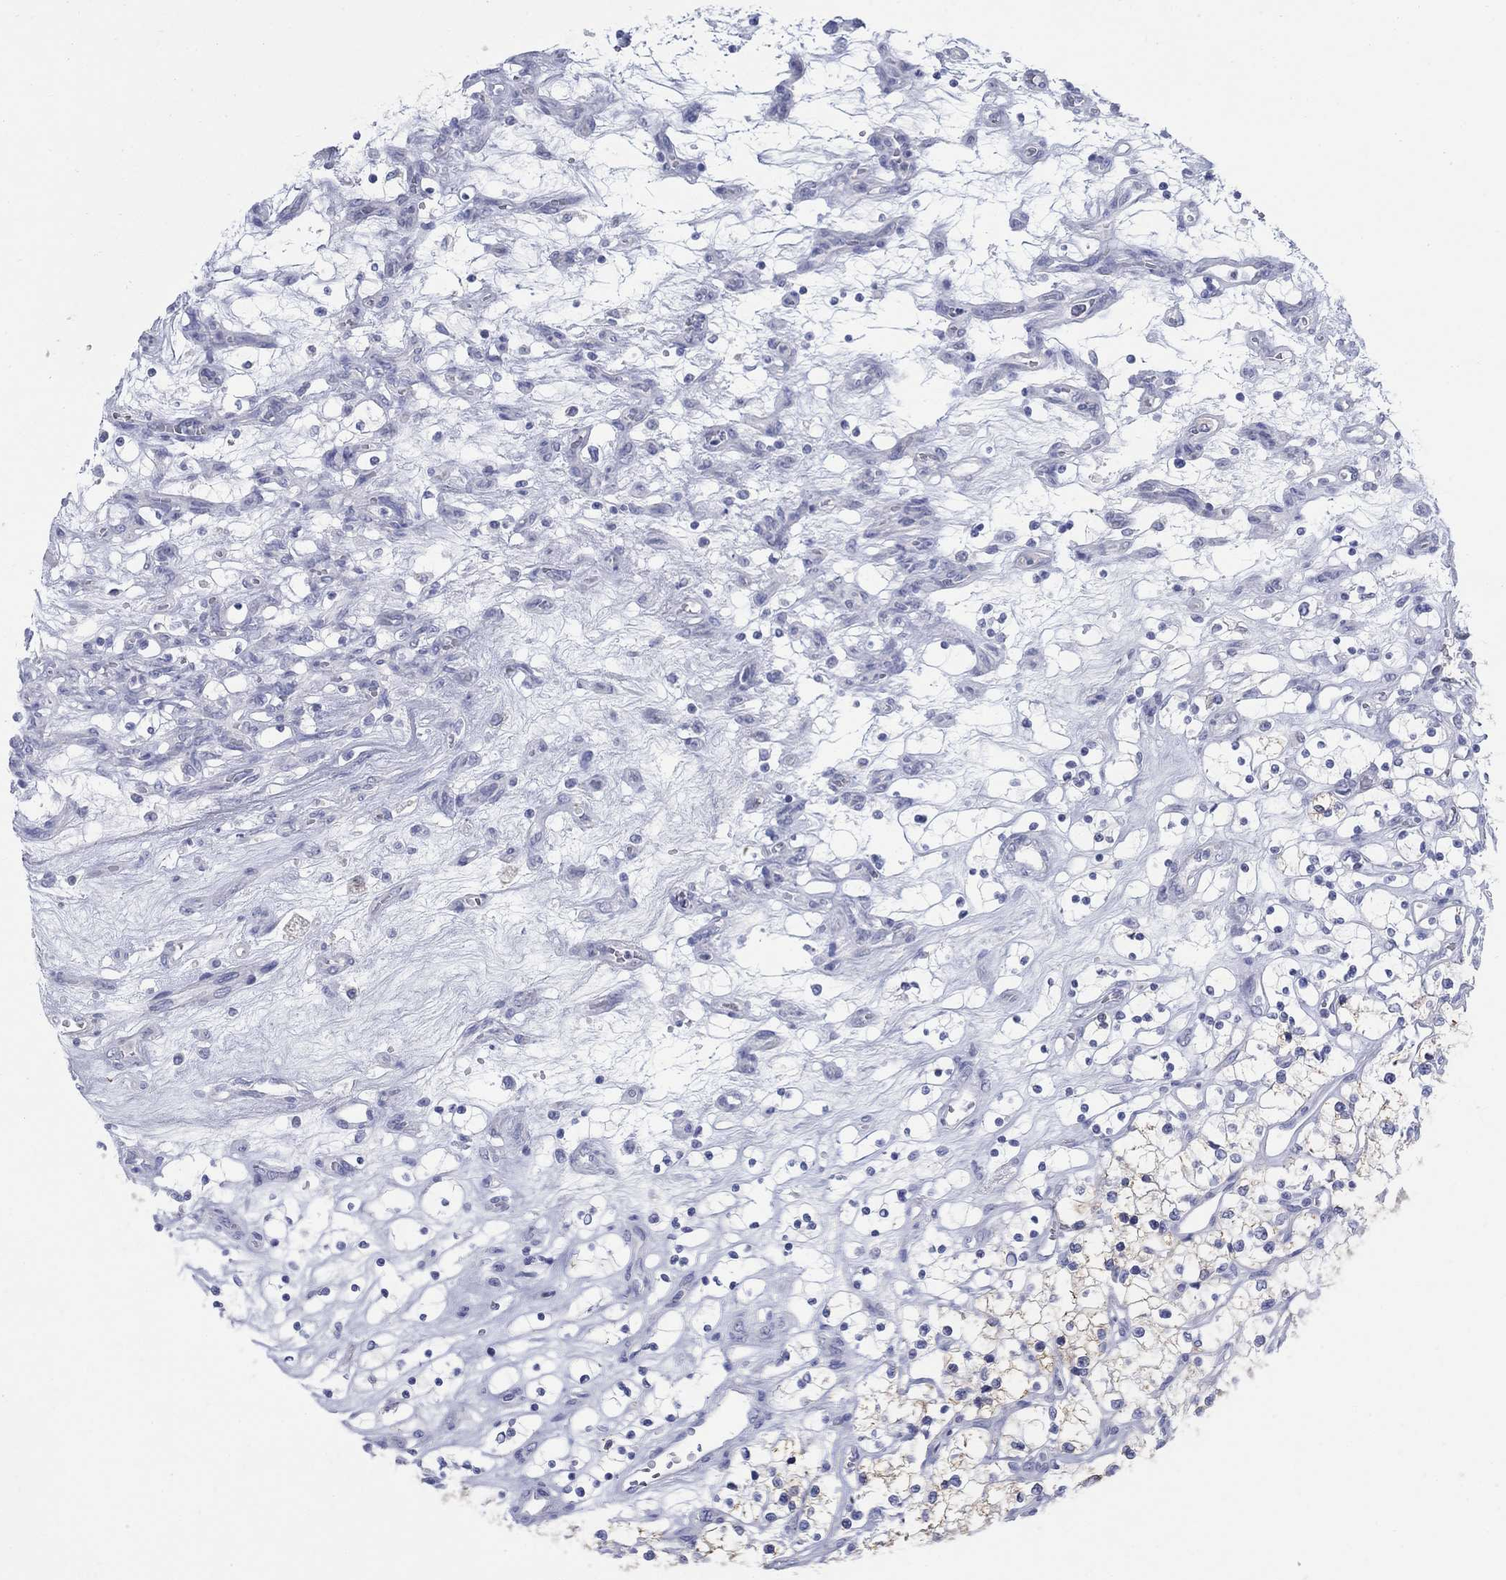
{"staining": {"intensity": "moderate", "quantity": "25%-75%", "location": "cytoplasmic/membranous"}, "tissue": "renal cancer", "cell_type": "Tumor cells", "image_type": "cancer", "snomed": [{"axis": "morphology", "description": "Adenocarcinoma, NOS"}, {"axis": "topography", "description": "Kidney"}], "caption": "This photomicrograph shows immunohistochemistry staining of adenocarcinoma (renal), with medium moderate cytoplasmic/membranous expression in approximately 25%-75% of tumor cells.", "gene": "SCCPDH", "patient": {"sex": "female", "age": 69}}